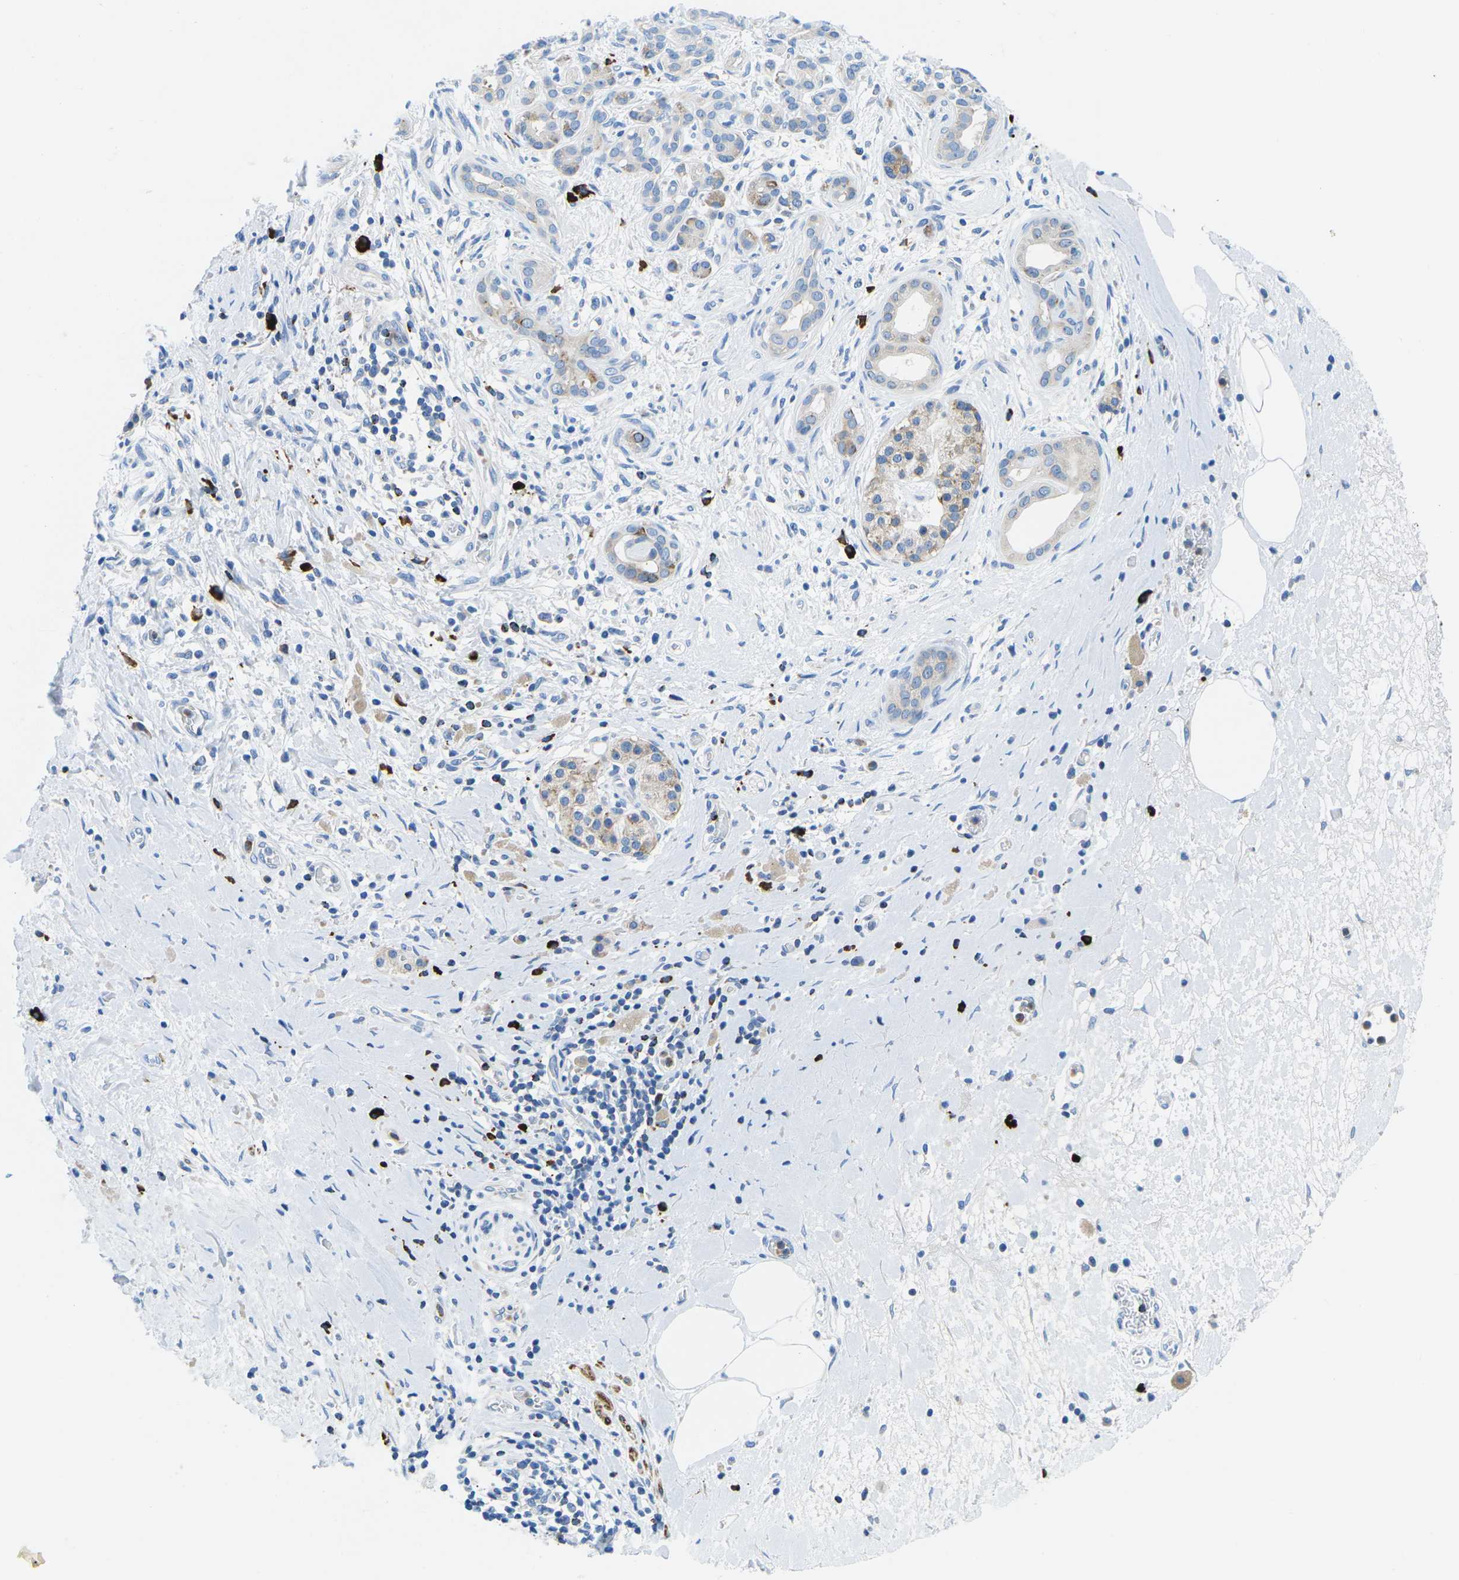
{"staining": {"intensity": "weak", "quantity": "<25%", "location": "cytoplasmic/membranous"}, "tissue": "pancreatic cancer", "cell_type": "Tumor cells", "image_type": "cancer", "snomed": [{"axis": "morphology", "description": "Adenocarcinoma, NOS"}, {"axis": "topography", "description": "Pancreas"}], "caption": "An immunohistochemistry micrograph of adenocarcinoma (pancreatic) is shown. There is no staining in tumor cells of adenocarcinoma (pancreatic).", "gene": "MC4R", "patient": {"sex": "male", "age": 55}}